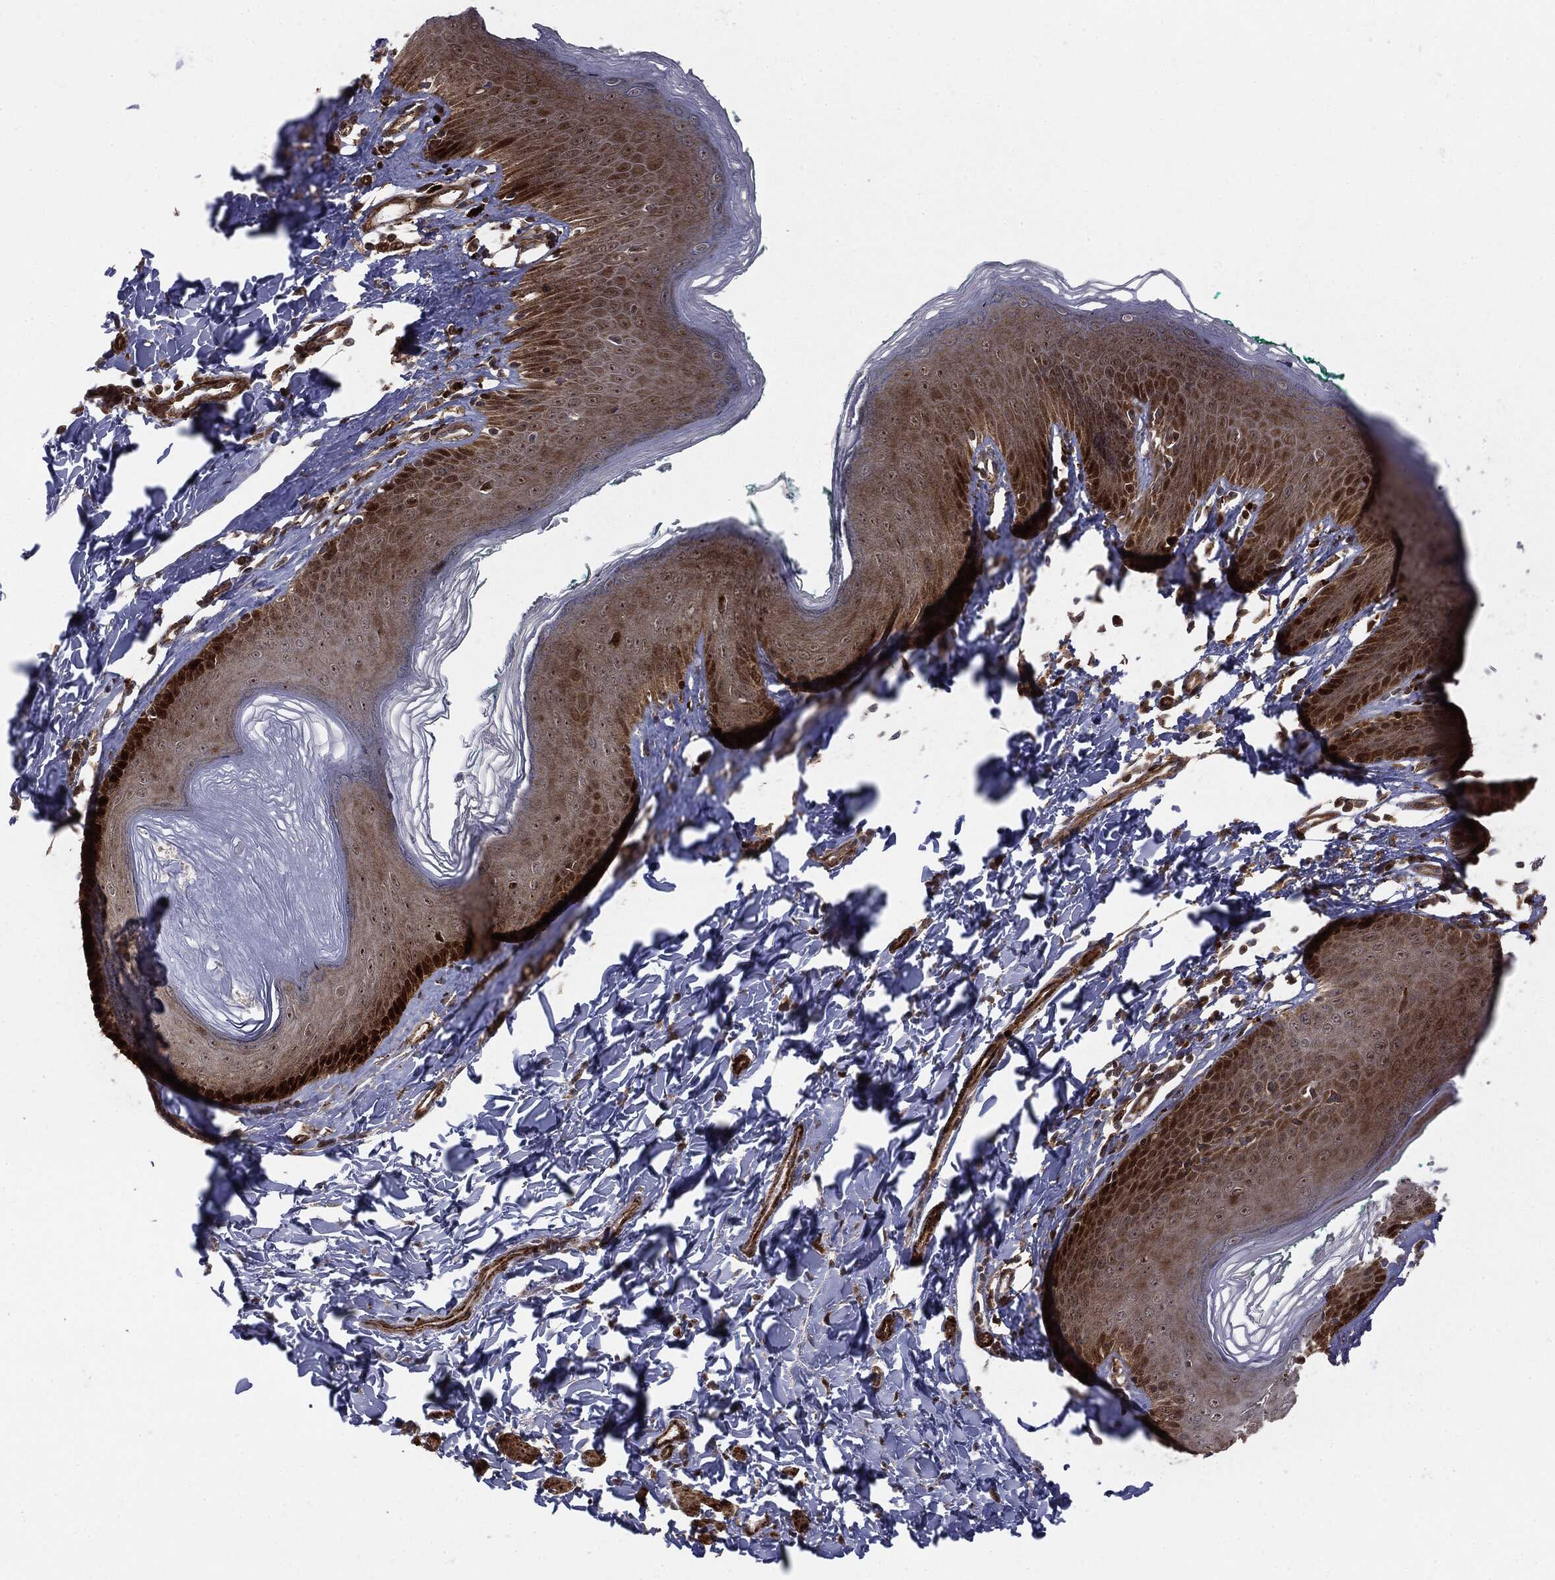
{"staining": {"intensity": "moderate", "quantity": "25%-75%", "location": "cytoplasmic/membranous"}, "tissue": "skin", "cell_type": "Epidermal cells", "image_type": "normal", "snomed": [{"axis": "morphology", "description": "Normal tissue, NOS"}, {"axis": "topography", "description": "Vulva"}], "caption": "Protein staining shows moderate cytoplasmic/membranous staining in approximately 25%-75% of epidermal cells in unremarkable skin. Nuclei are stained in blue.", "gene": "PTEN", "patient": {"sex": "female", "age": 66}}